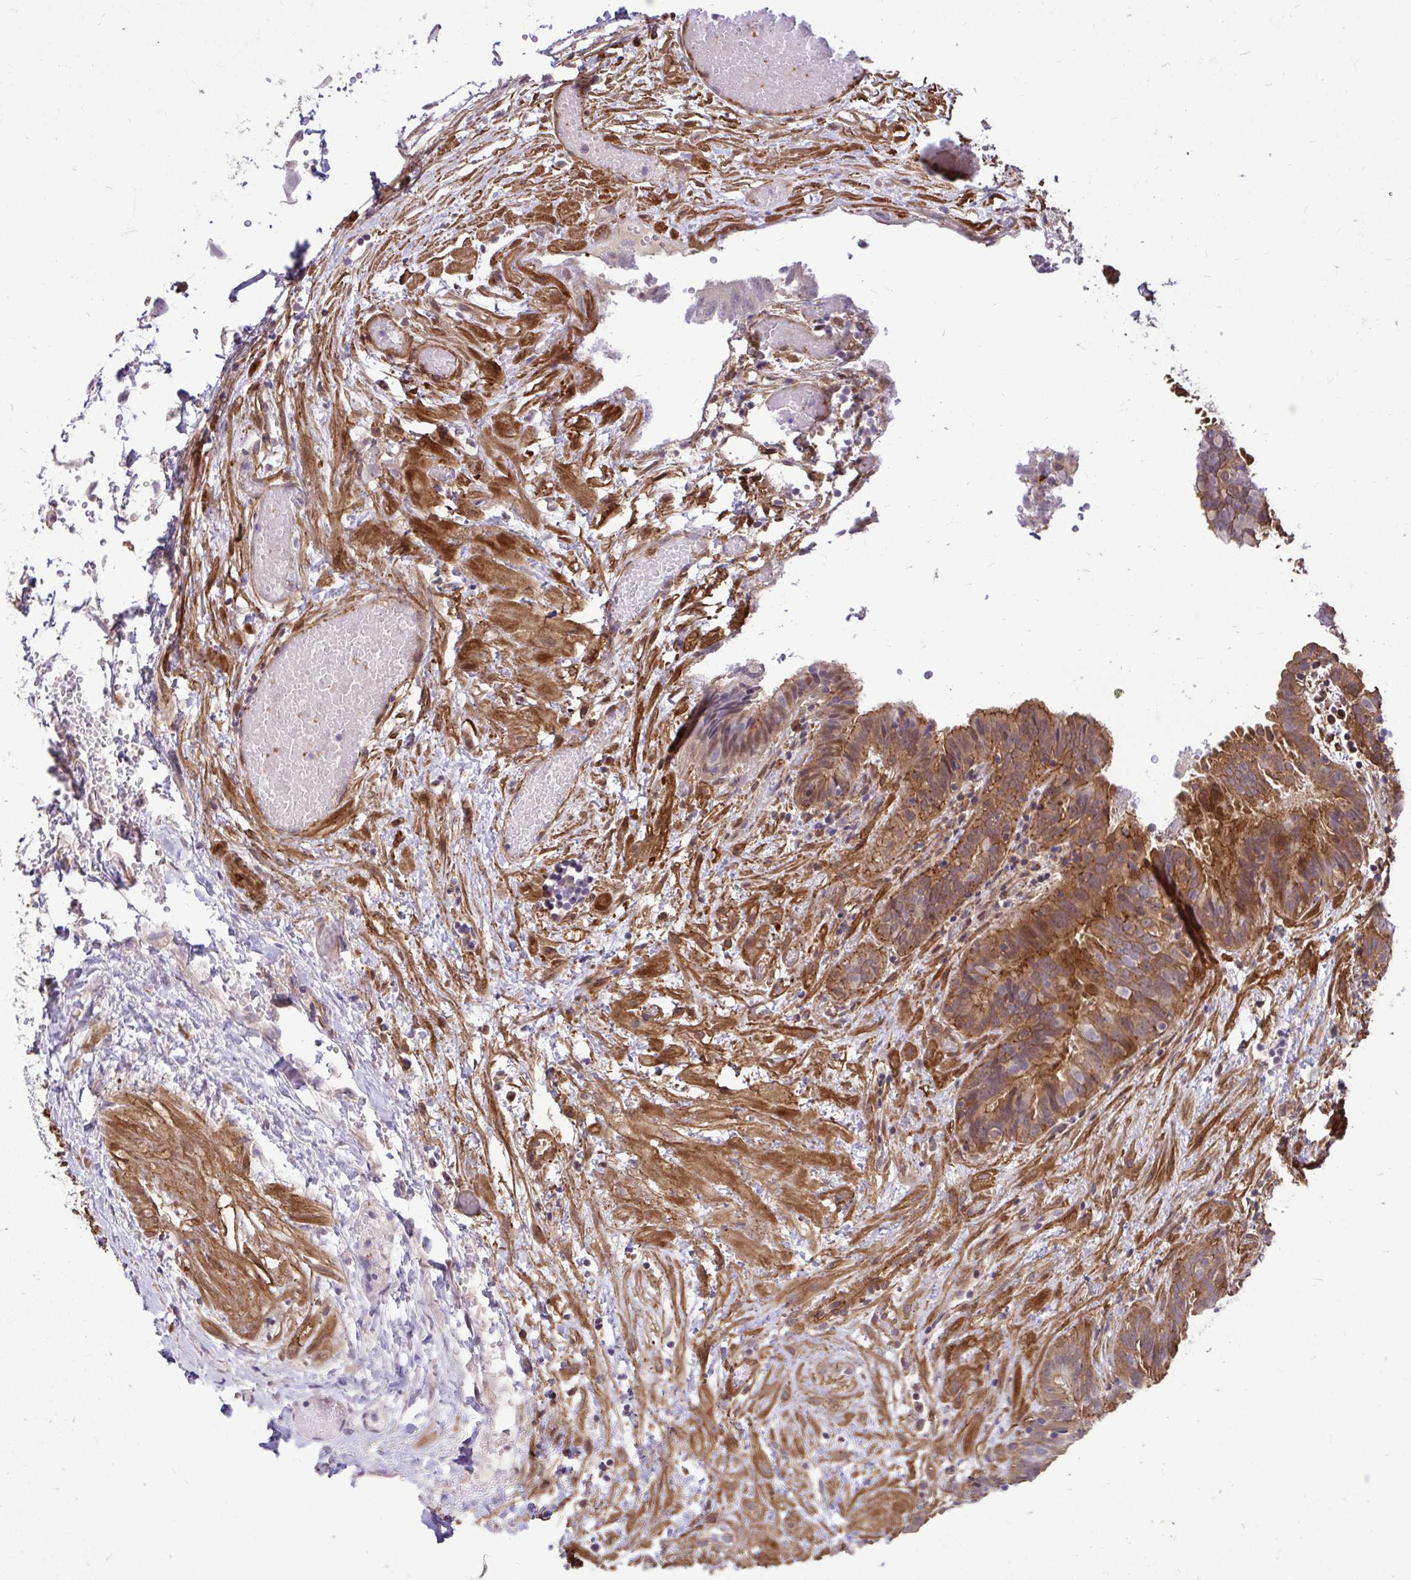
{"staining": {"intensity": "strong", "quantity": ">75%", "location": "cytoplasmic/membranous"}, "tissue": "fallopian tube", "cell_type": "Glandular cells", "image_type": "normal", "snomed": [{"axis": "morphology", "description": "Normal tissue, NOS"}, {"axis": "topography", "description": "Fallopian tube"}], "caption": "Immunohistochemical staining of benign human fallopian tube demonstrates strong cytoplasmic/membranous protein expression in about >75% of glandular cells.", "gene": "TRIP6", "patient": {"sex": "female", "age": 37}}